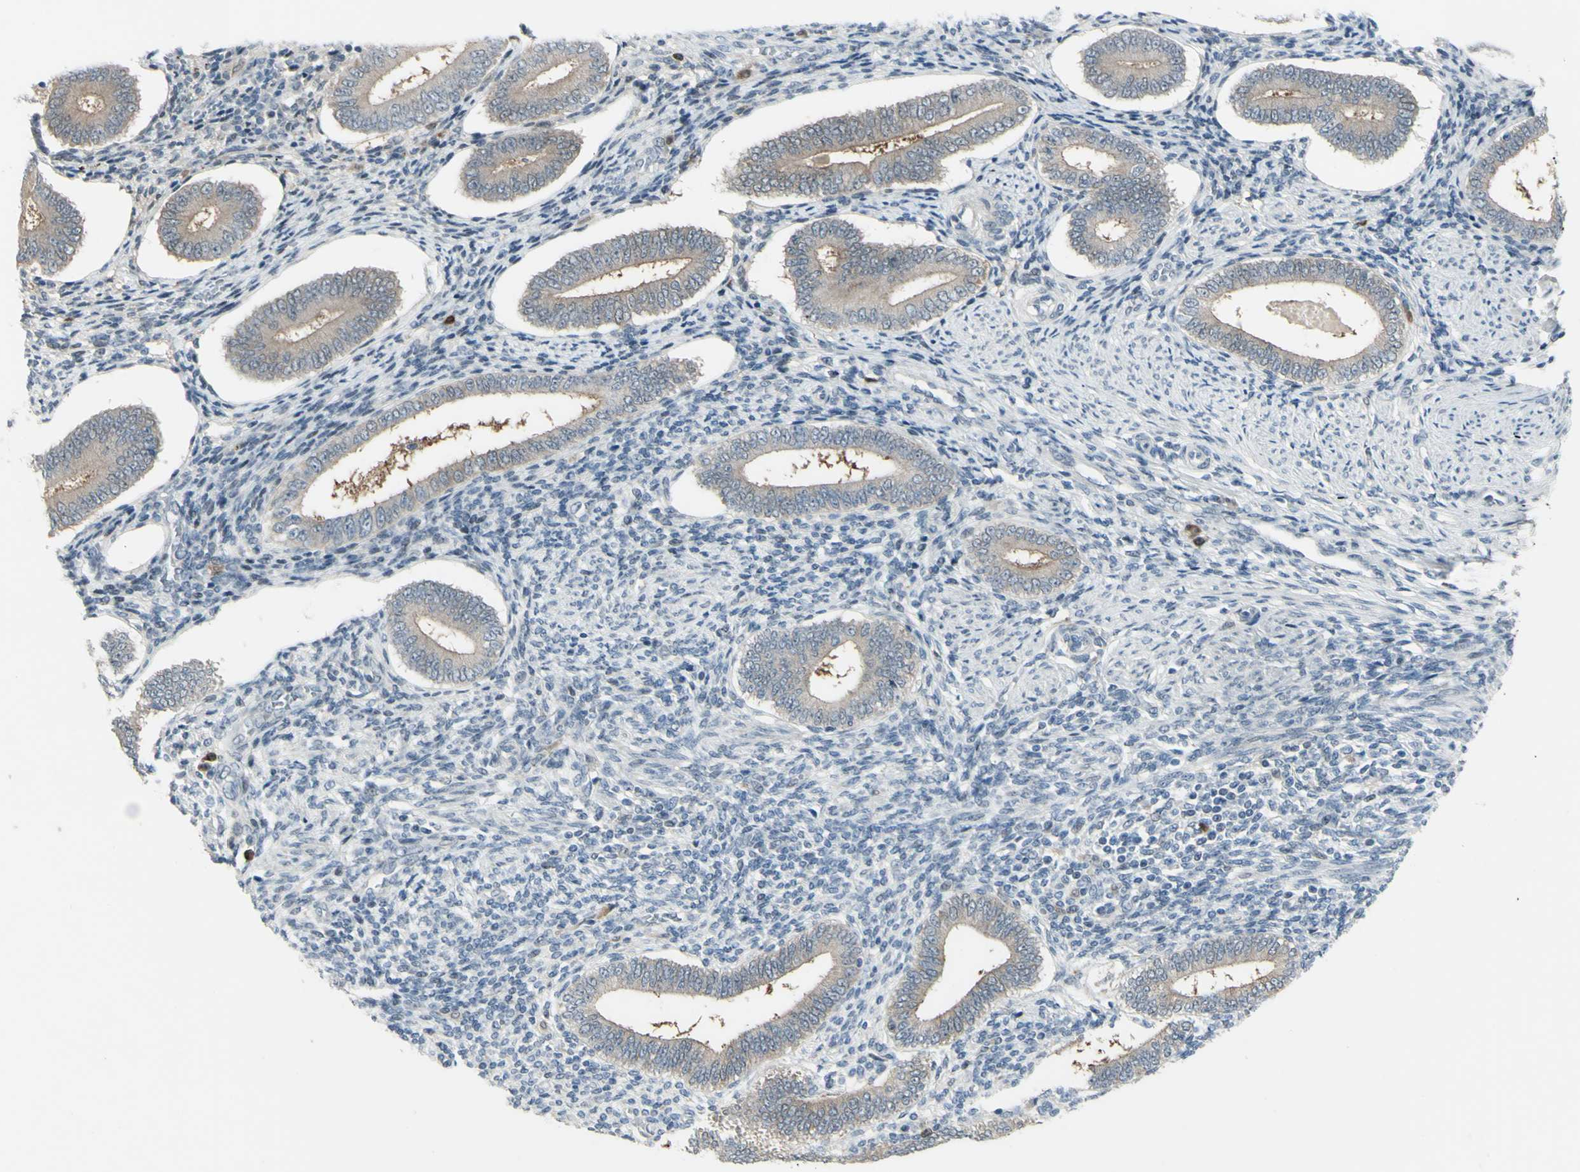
{"staining": {"intensity": "negative", "quantity": "none", "location": "none"}, "tissue": "endometrium", "cell_type": "Cells in endometrial stroma", "image_type": "normal", "snomed": [{"axis": "morphology", "description": "Normal tissue, NOS"}, {"axis": "topography", "description": "Endometrium"}], "caption": "This is a micrograph of immunohistochemistry (IHC) staining of unremarkable endometrium, which shows no expression in cells in endometrial stroma. The staining is performed using DAB (3,3'-diaminobenzidine) brown chromogen with nuclei counter-stained in using hematoxylin.", "gene": "ETNK1", "patient": {"sex": "female", "age": 42}}